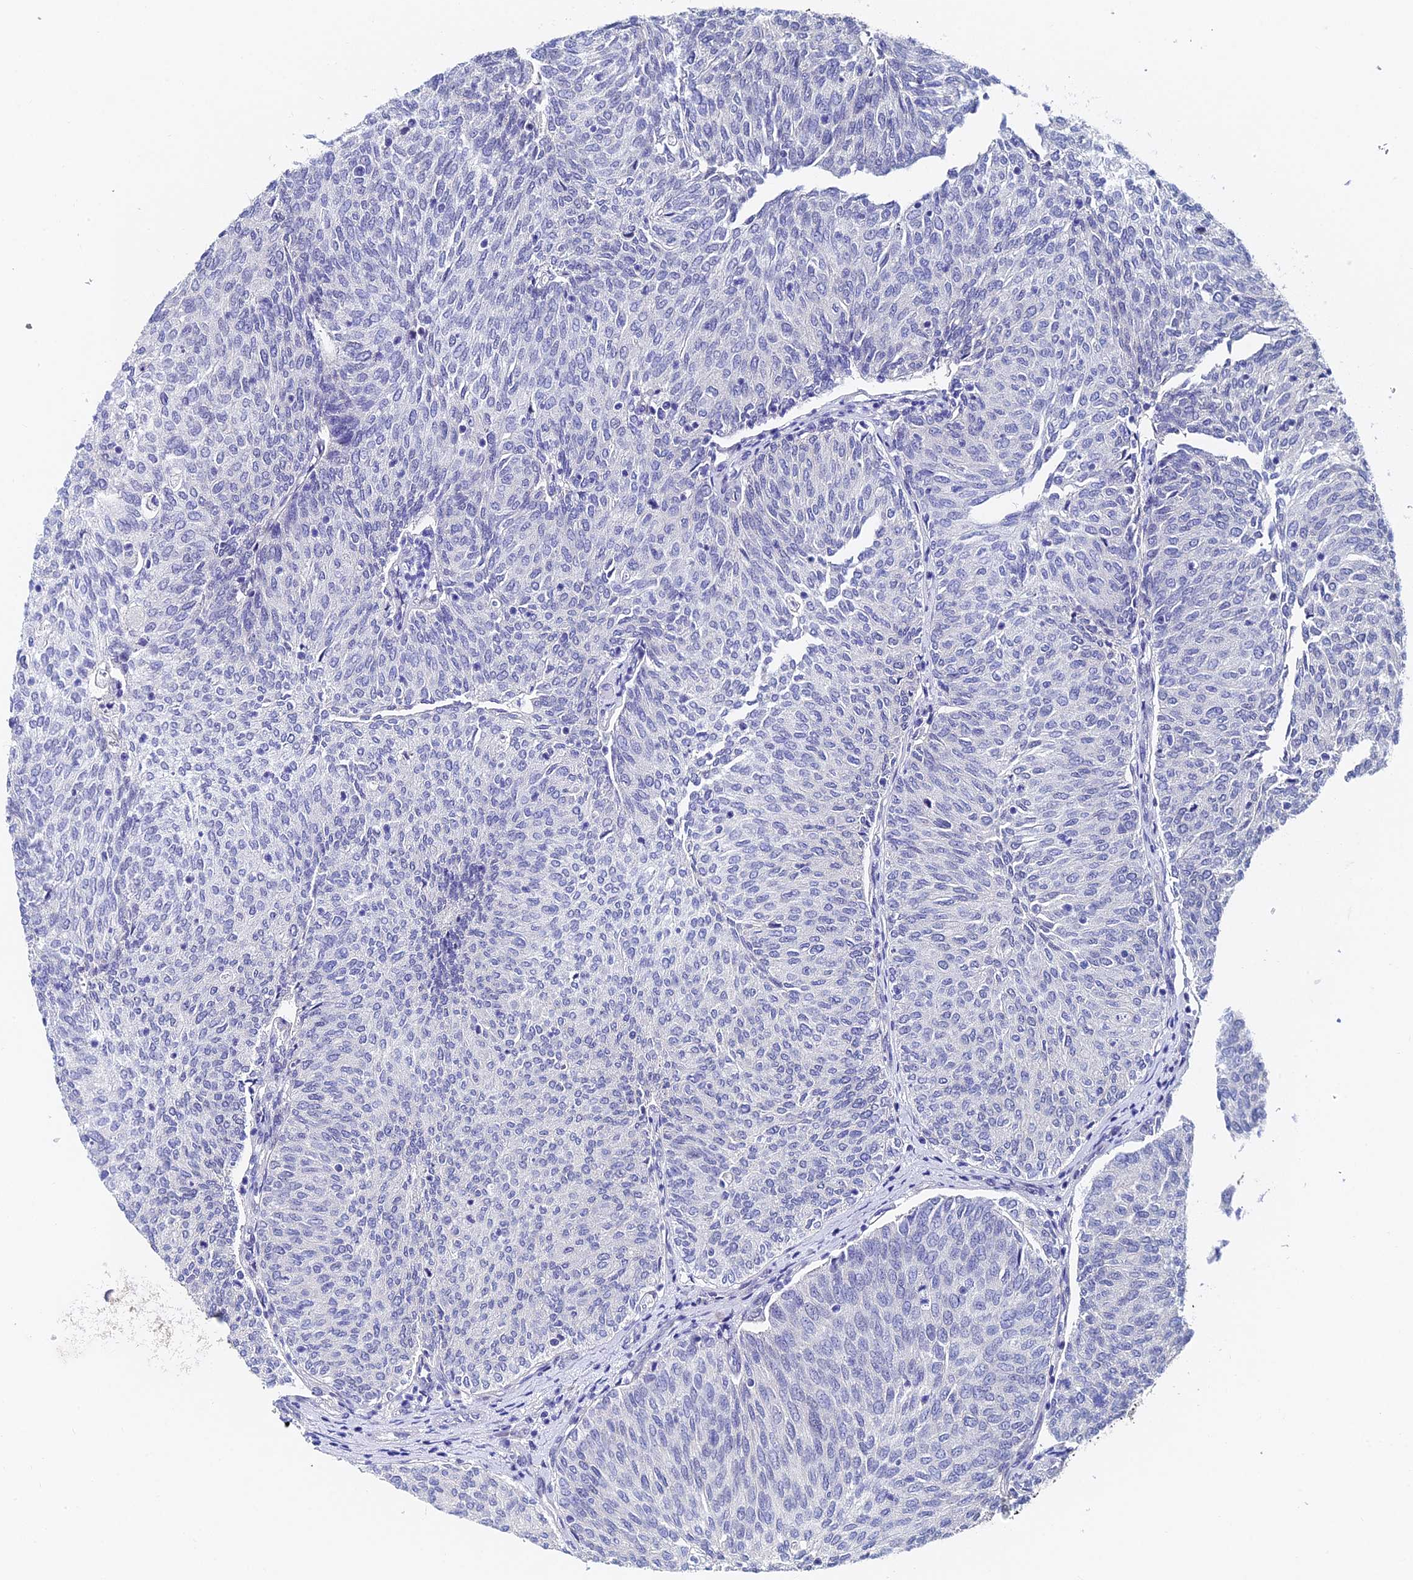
{"staining": {"intensity": "weak", "quantity": "<25%", "location": "nuclear"}, "tissue": "urothelial cancer", "cell_type": "Tumor cells", "image_type": "cancer", "snomed": [{"axis": "morphology", "description": "Urothelial carcinoma, High grade"}, {"axis": "topography", "description": "Urinary bladder"}], "caption": "Tumor cells show no significant positivity in high-grade urothelial carcinoma. The staining is performed using DAB (3,3'-diaminobenzidine) brown chromogen with nuclei counter-stained in using hematoxylin.", "gene": "TRIM24", "patient": {"sex": "female", "age": 79}}